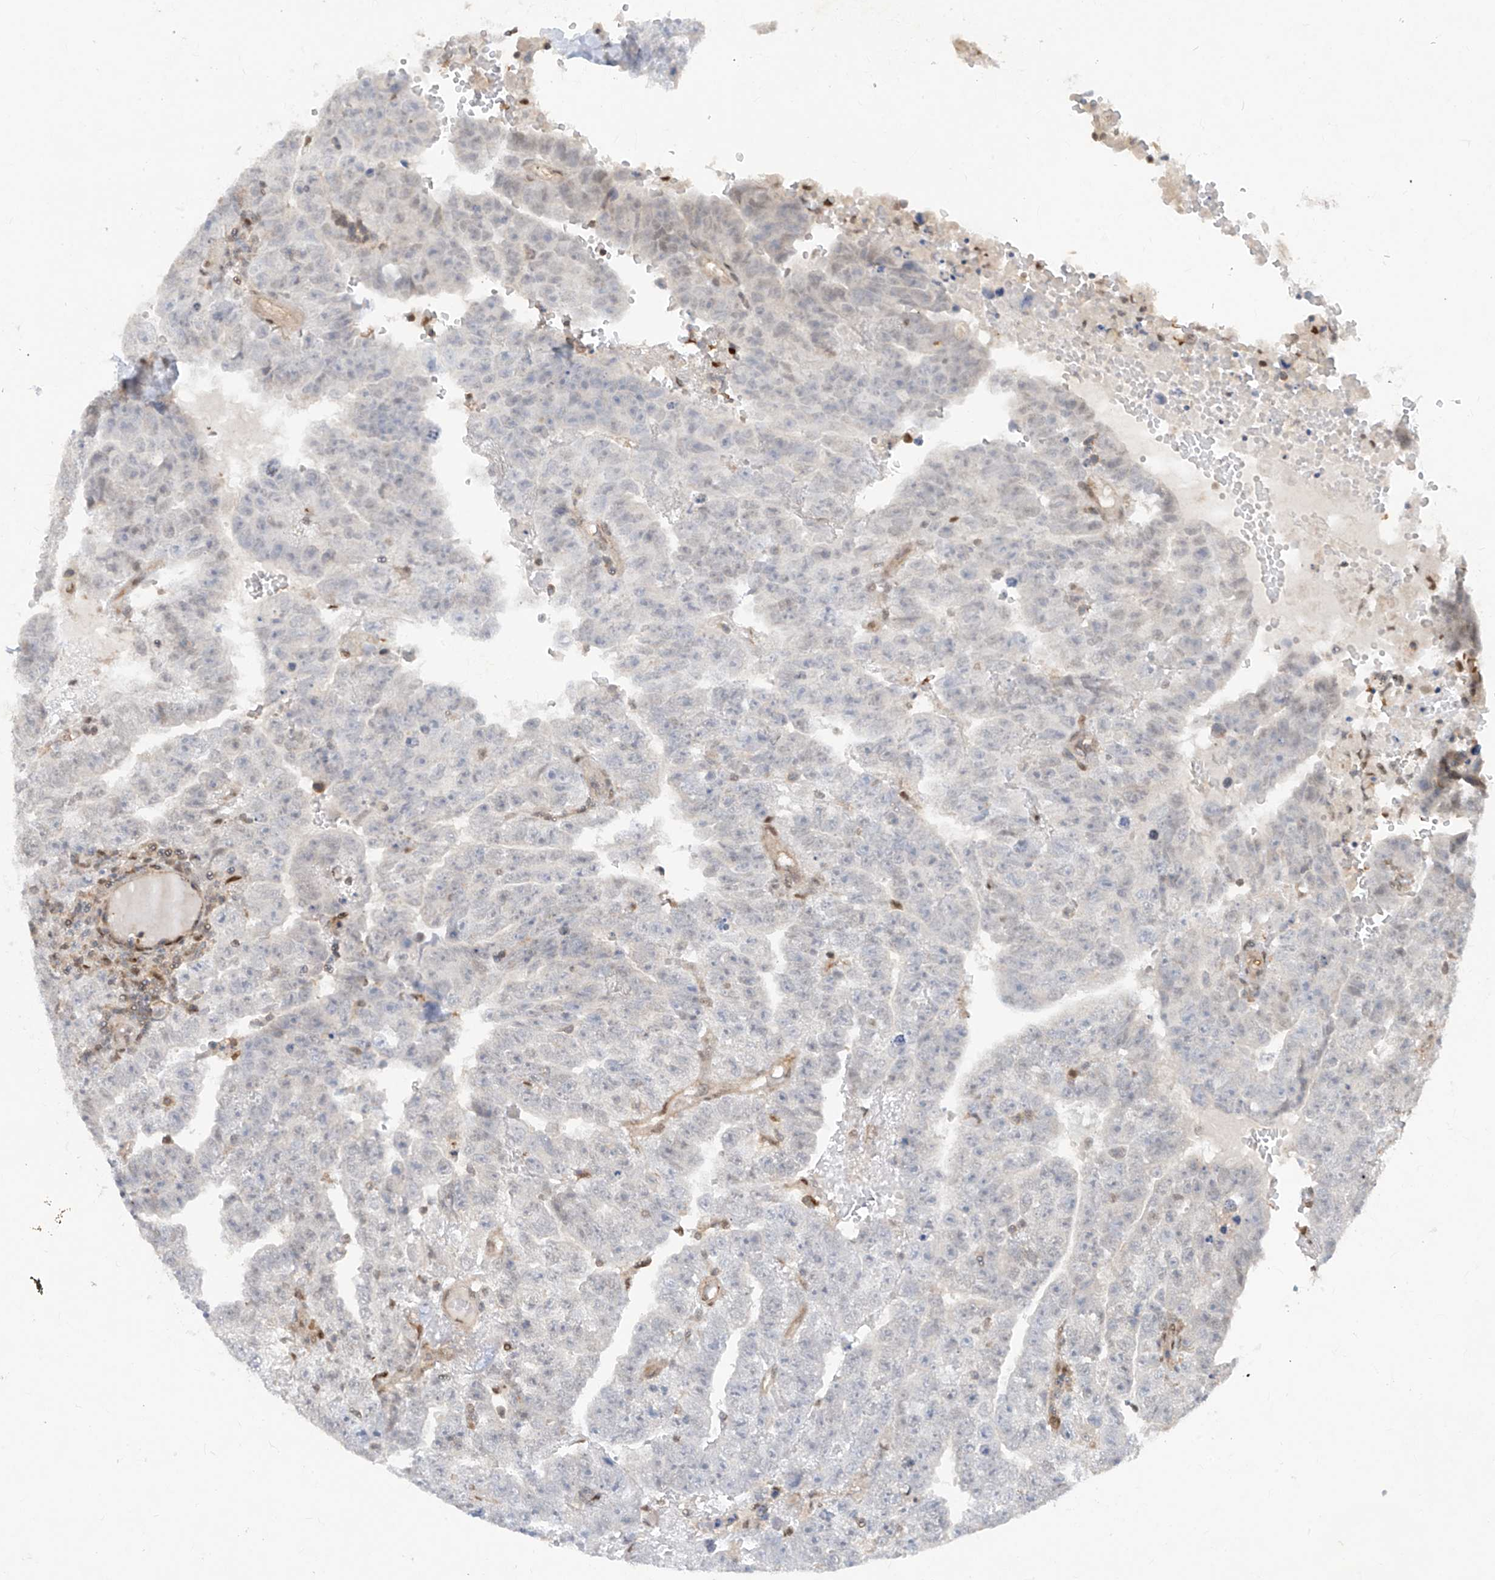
{"staining": {"intensity": "negative", "quantity": "none", "location": "none"}, "tissue": "testis cancer", "cell_type": "Tumor cells", "image_type": "cancer", "snomed": [{"axis": "morphology", "description": "Carcinoma, Embryonal, NOS"}, {"axis": "topography", "description": "Testis"}], "caption": "The immunohistochemistry histopathology image has no significant expression in tumor cells of testis embryonal carcinoma tissue.", "gene": "ZNF358", "patient": {"sex": "male", "age": 25}}